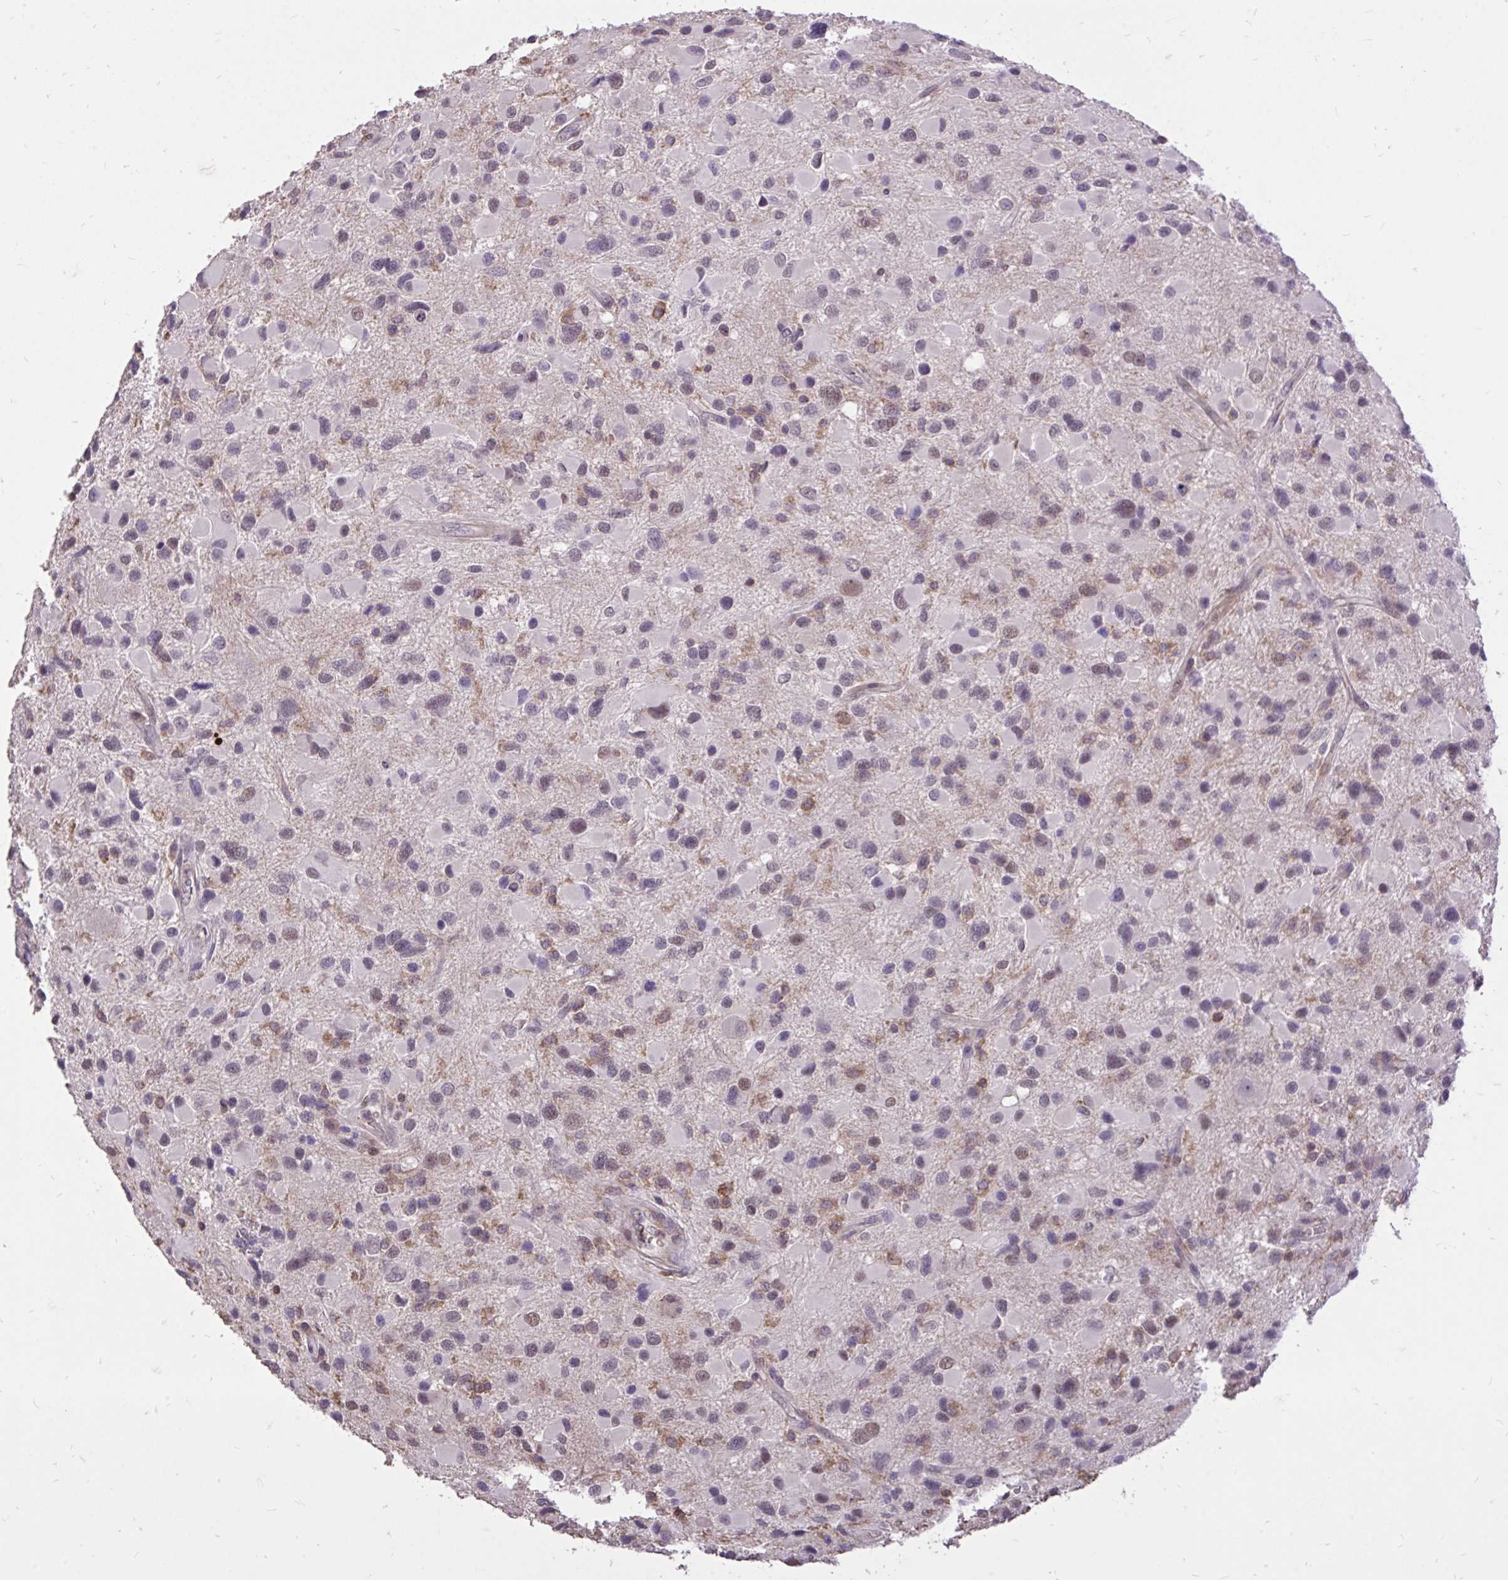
{"staining": {"intensity": "weak", "quantity": "25%-75%", "location": "nuclear"}, "tissue": "glioma", "cell_type": "Tumor cells", "image_type": "cancer", "snomed": [{"axis": "morphology", "description": "Glioma, malignant, Low grade"}, {"axis": "topography", "description": "Brain"}], "caption": "Weak nuclear staining is seen in approximately 25%-75% of tumor cells in malignant glioma (low-grade).", "gene": "IGFL2", "patient": {"sex": "female", "age": 32}}